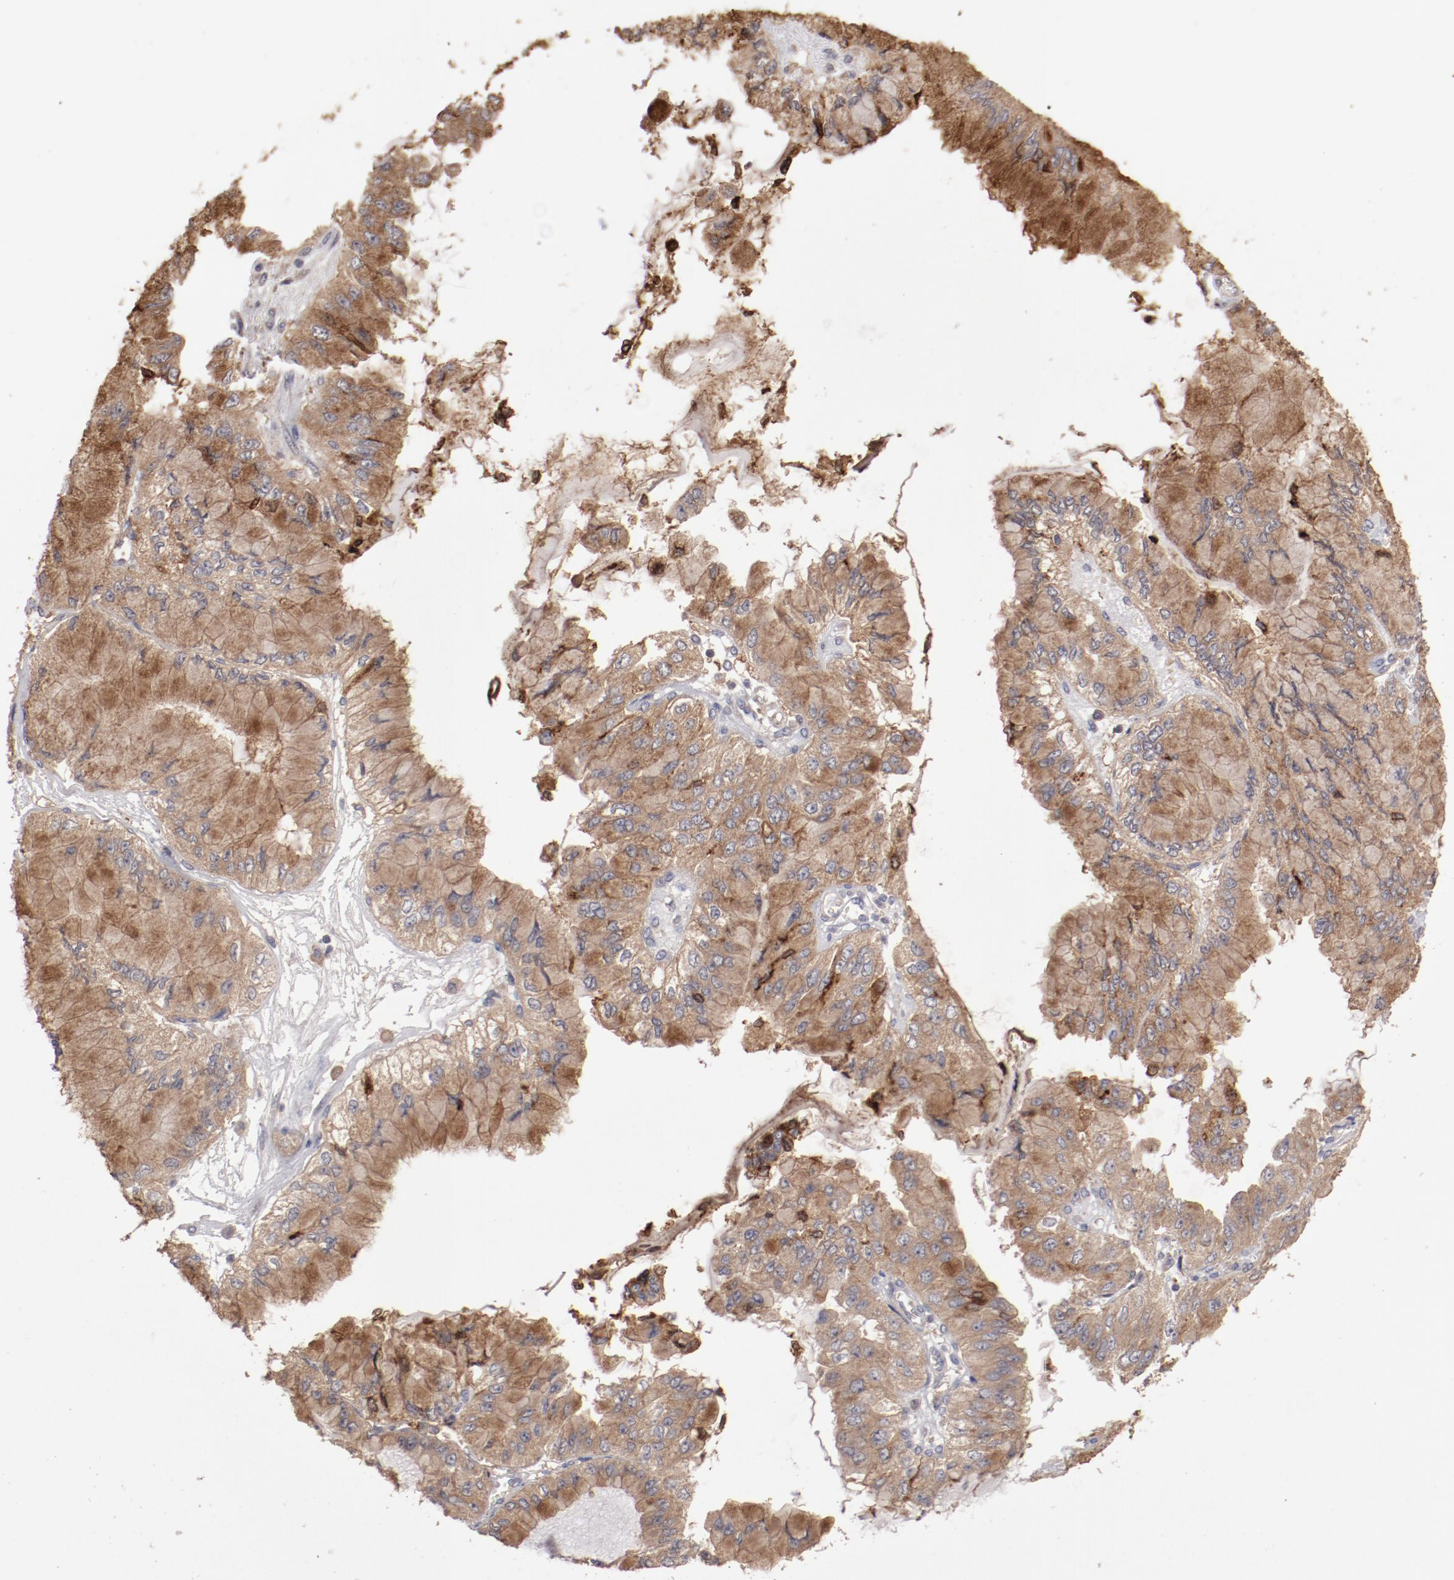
{"staining": {"intensity": "moderate", "quantity": ">75%", "location": "cytoplasmic/membranous"}, "tissue": "liver cancer", "cell_type": "Tumor cells", "image_type": "cancer", "snomed": [{"axis": "morphology", "description": "Cholangiocarcinoma"}, {"axis": "topography", "description": "Liver"}], "caption": "About >75% of tumor cells in human liver cancer (cholangiocarcinoma) demonstrate moderate cytoplasmic/membranous protein positivity as visualized by brown immunohistochemical staining.", "gene": "LRRC75B", "patient": {"sex": "female", "age": 79}}